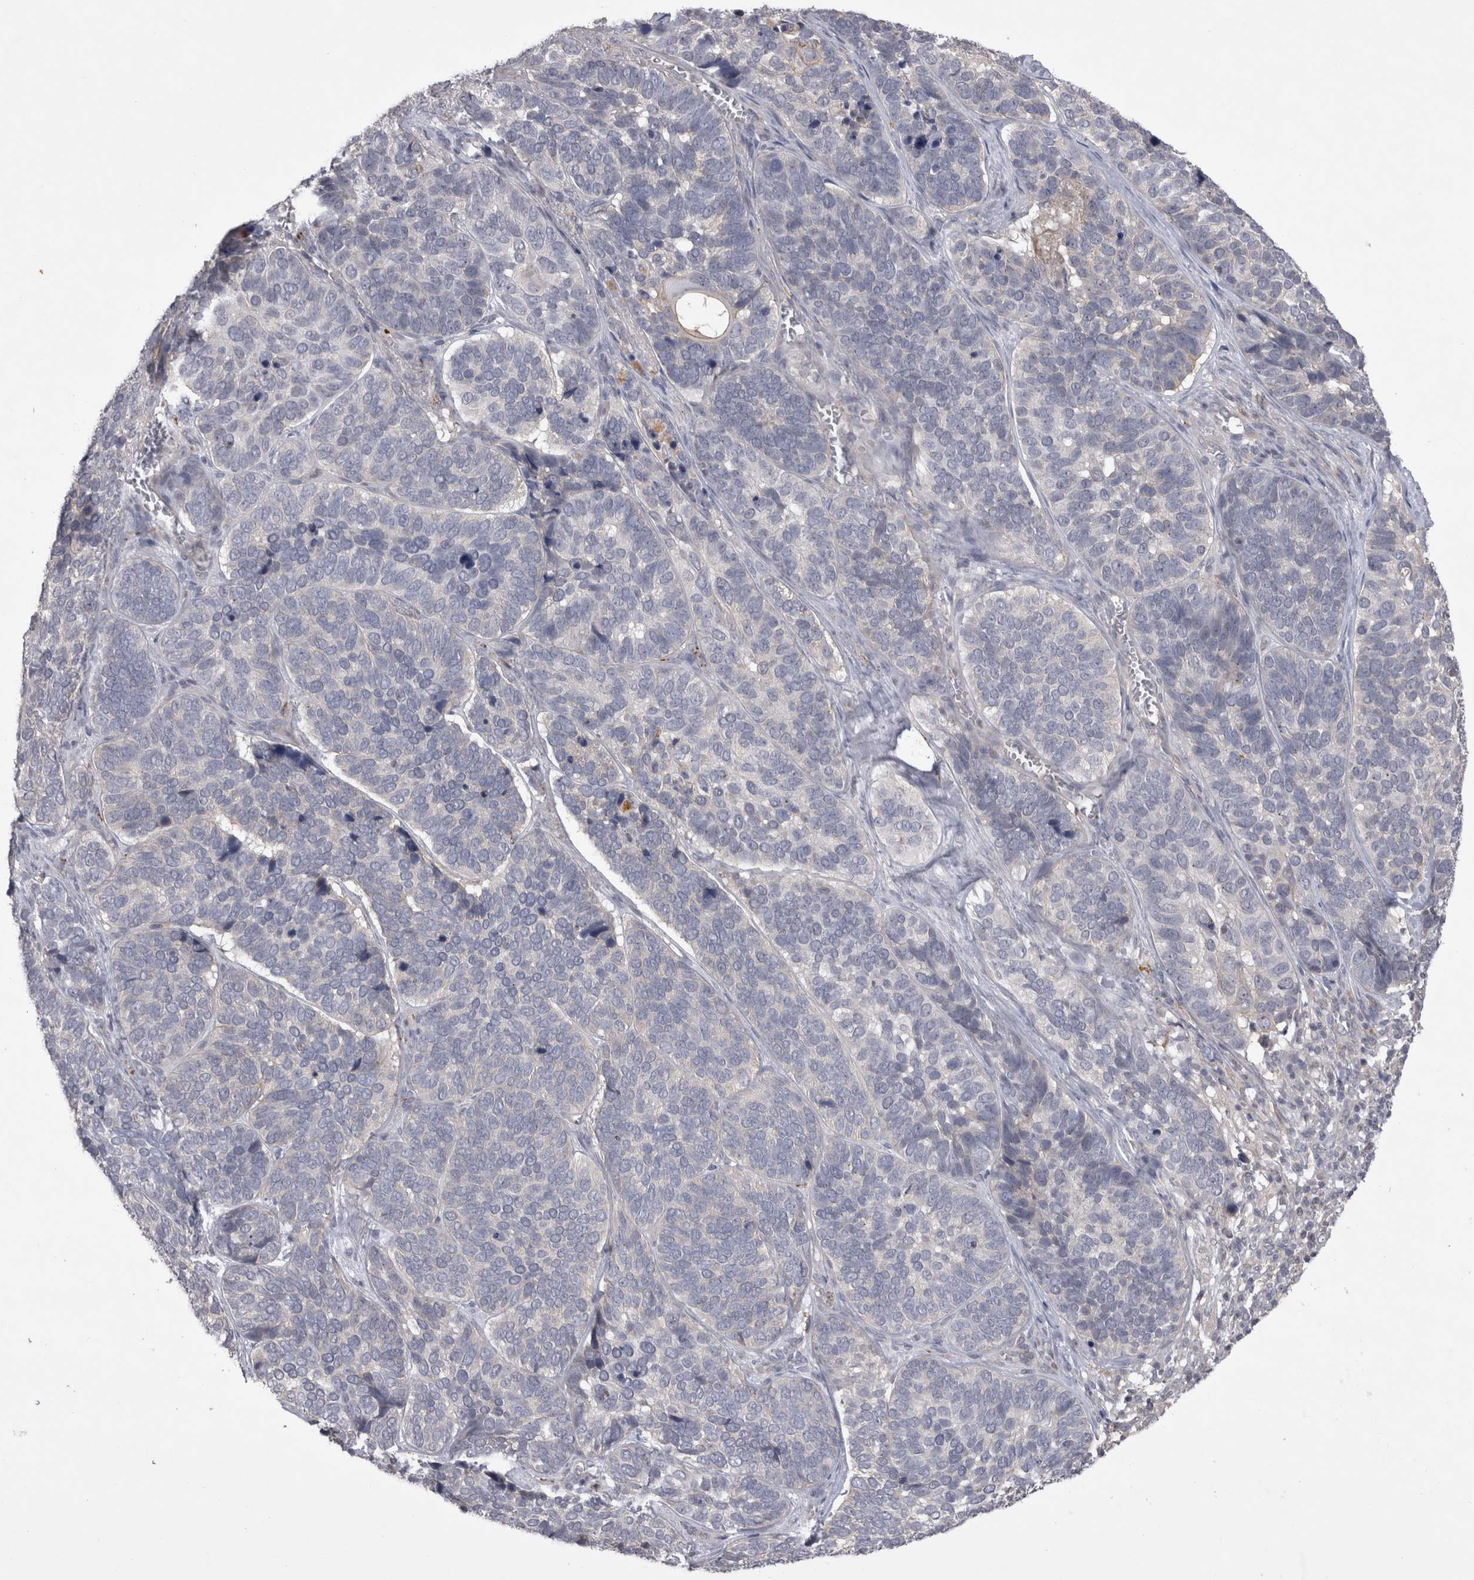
{"staining": {"intensity": "negative", "quantity": "none", "location": "none"}, "tissue": "skin cancer", "cell_type": "Tumor cells", "image_type": "cancer", "snomed": [{"axis": "morphology", "description": "Basal cell carcinoma"}, {"axis": "topography", "description": "Skin"}], "caption": "Photomicrograph shows no protein positivity in tumor cells of skin cancer (basal cell carcinoma) tissue.", "gene": "CTBS", "patient": {"sex": "male", "age": 62}}